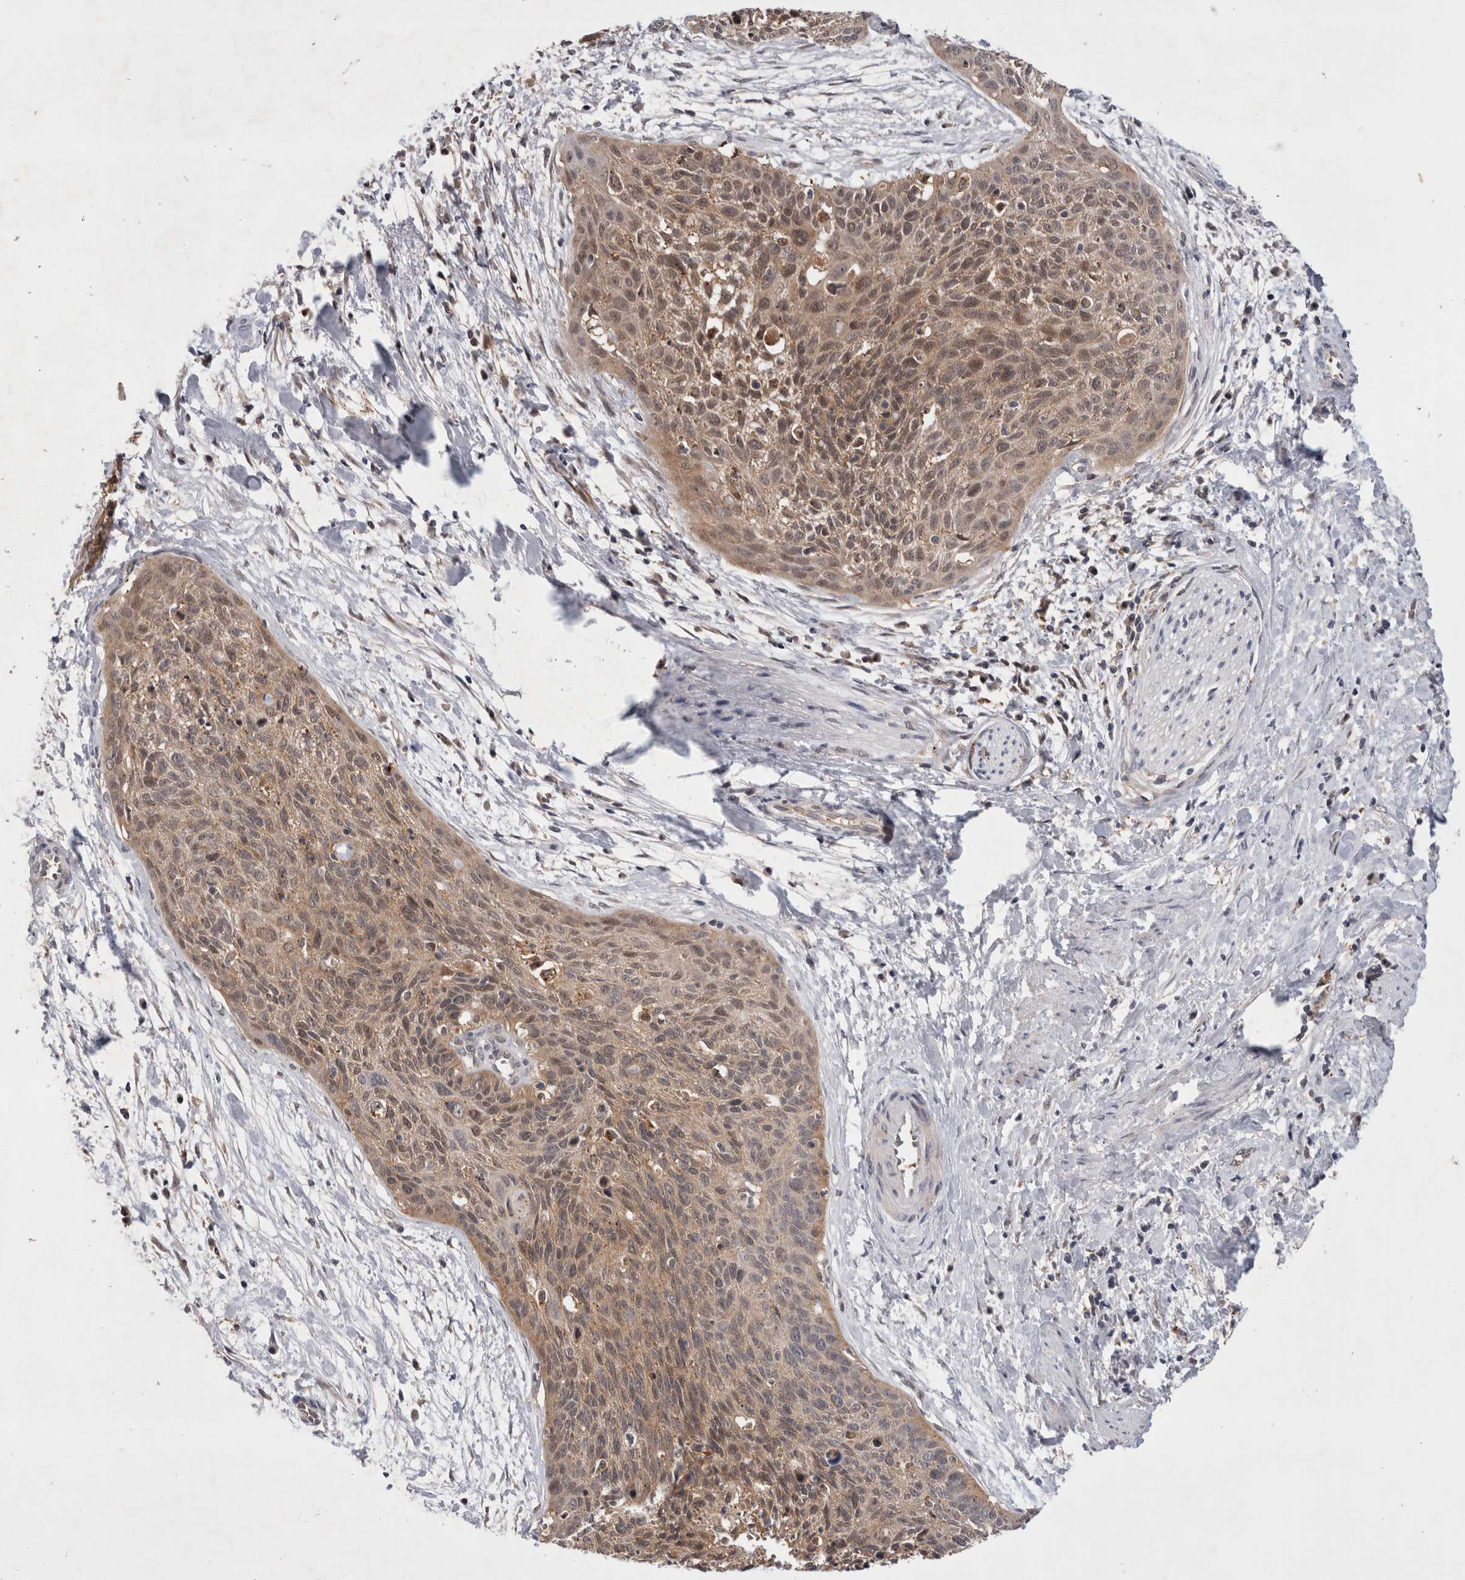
{"staining": {"intensity": "weak", "quantity": ">75%", "location": "cytoplasmic/membranous"}, "tissue": "cervical cancer", "cell_type": "Tumor cells", "image_type": "cancer", "snomed": [{"axis": "morphology", "description": "Squamous cell carcinoma, NOS"}, {"axis": "topography", "description": "Cervix"}], "caption": "Cervical cancer (squamous cell carcinoma) stained for a protein shows weak cytoplasmic/membranous positivity in tumor cells.", "gene": "MRPL37", "patient": {"sex": "female", "age": 55}}